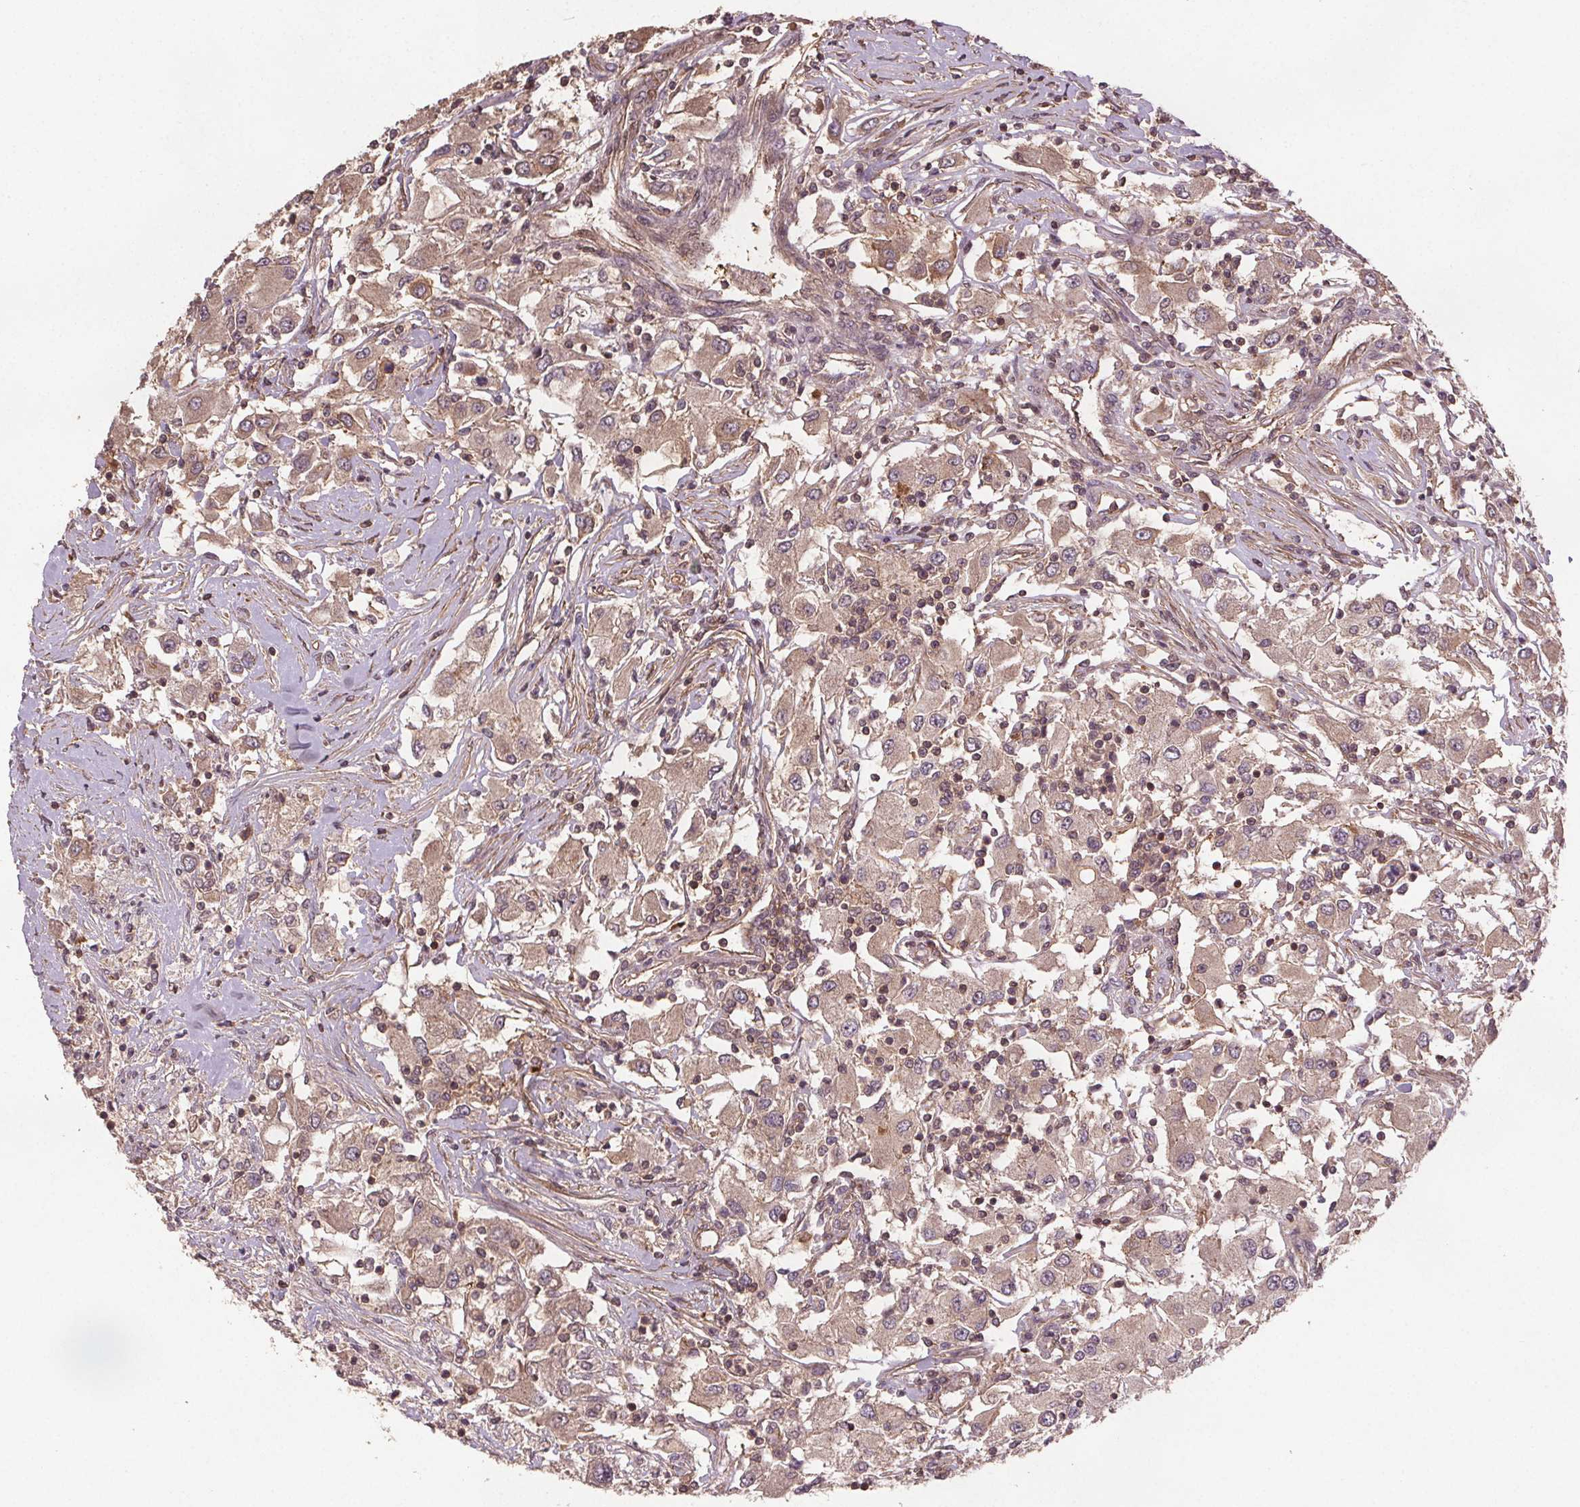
{"staining": {"intensity": "weak", "quantity": ">75%", "location": "cytoplasmic/membranous"}, "tissue": "renal cancer", "cell_type": "Tumor cells", "image_type": "cancer", "snomed": [{"axis": "morphology", "description": "Adenocarcinoma, NOS"}, {"axis": "topography", "description": "Kidney"}], "caption": "Tumor cells reveal weak cytoplasmic/membranous staining in about >75% of cells in renal cancer (adenocarcinoma).", "gene": "SEC14L2", "patient": {"sex": "female", "age": 67}}